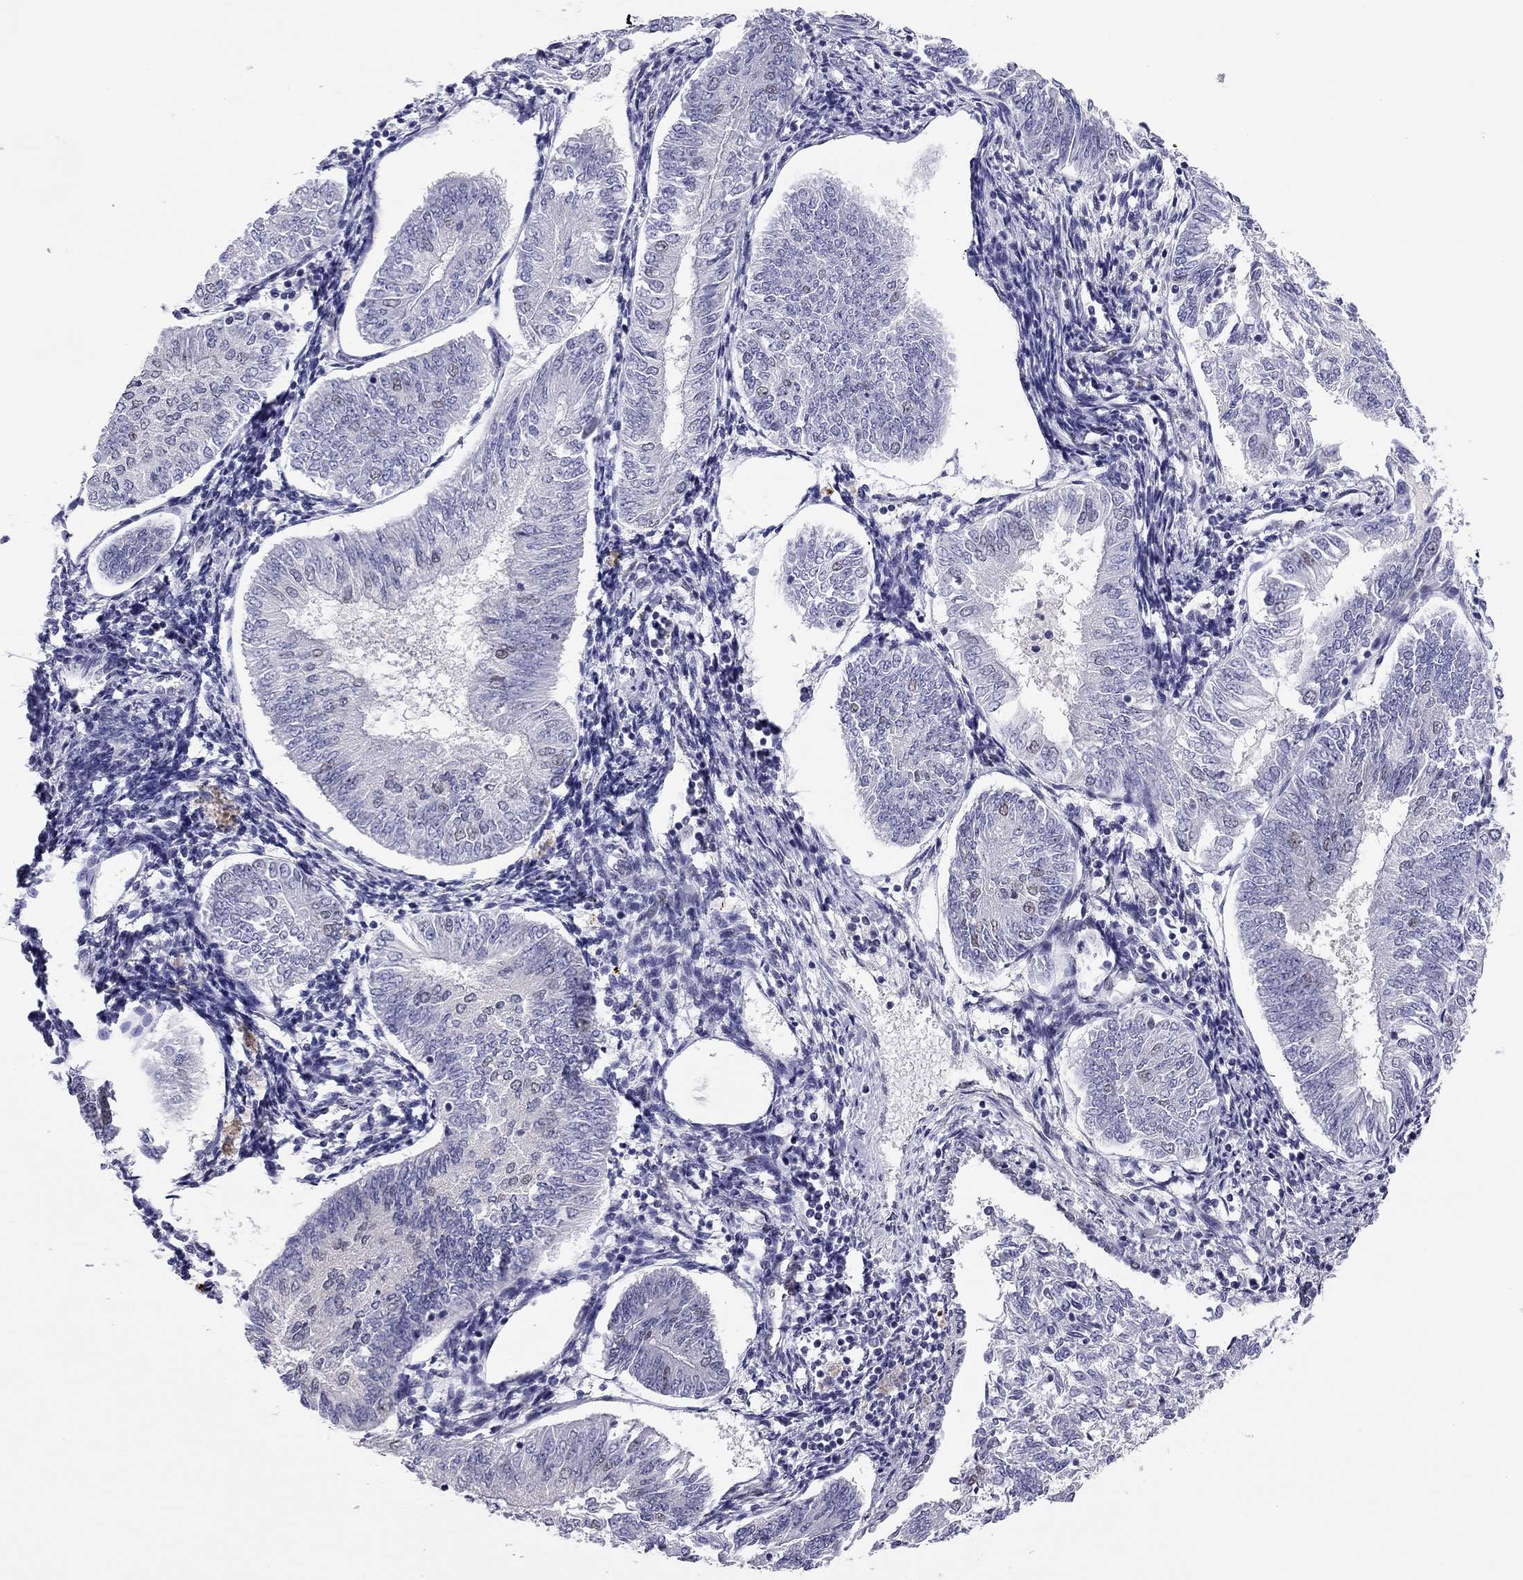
{"staining": {"intensity": "weak", "quantity": "<25%", "location": "nuclear"}, "tissue": "endometrial cancer", "cell_type": "Tumor cells", "image_type": "cancer", "snomed": [{"axis": "morphology", "description": "Adenocarcinoma, NOS"}, {"axis": "topography", "description": "Endometrium"}], "caption": "Tumor cells are negative for protein expression in human endometrial cancer.", "gene": "DOT1L", "patient": {"sex": "female", "age": 58}}